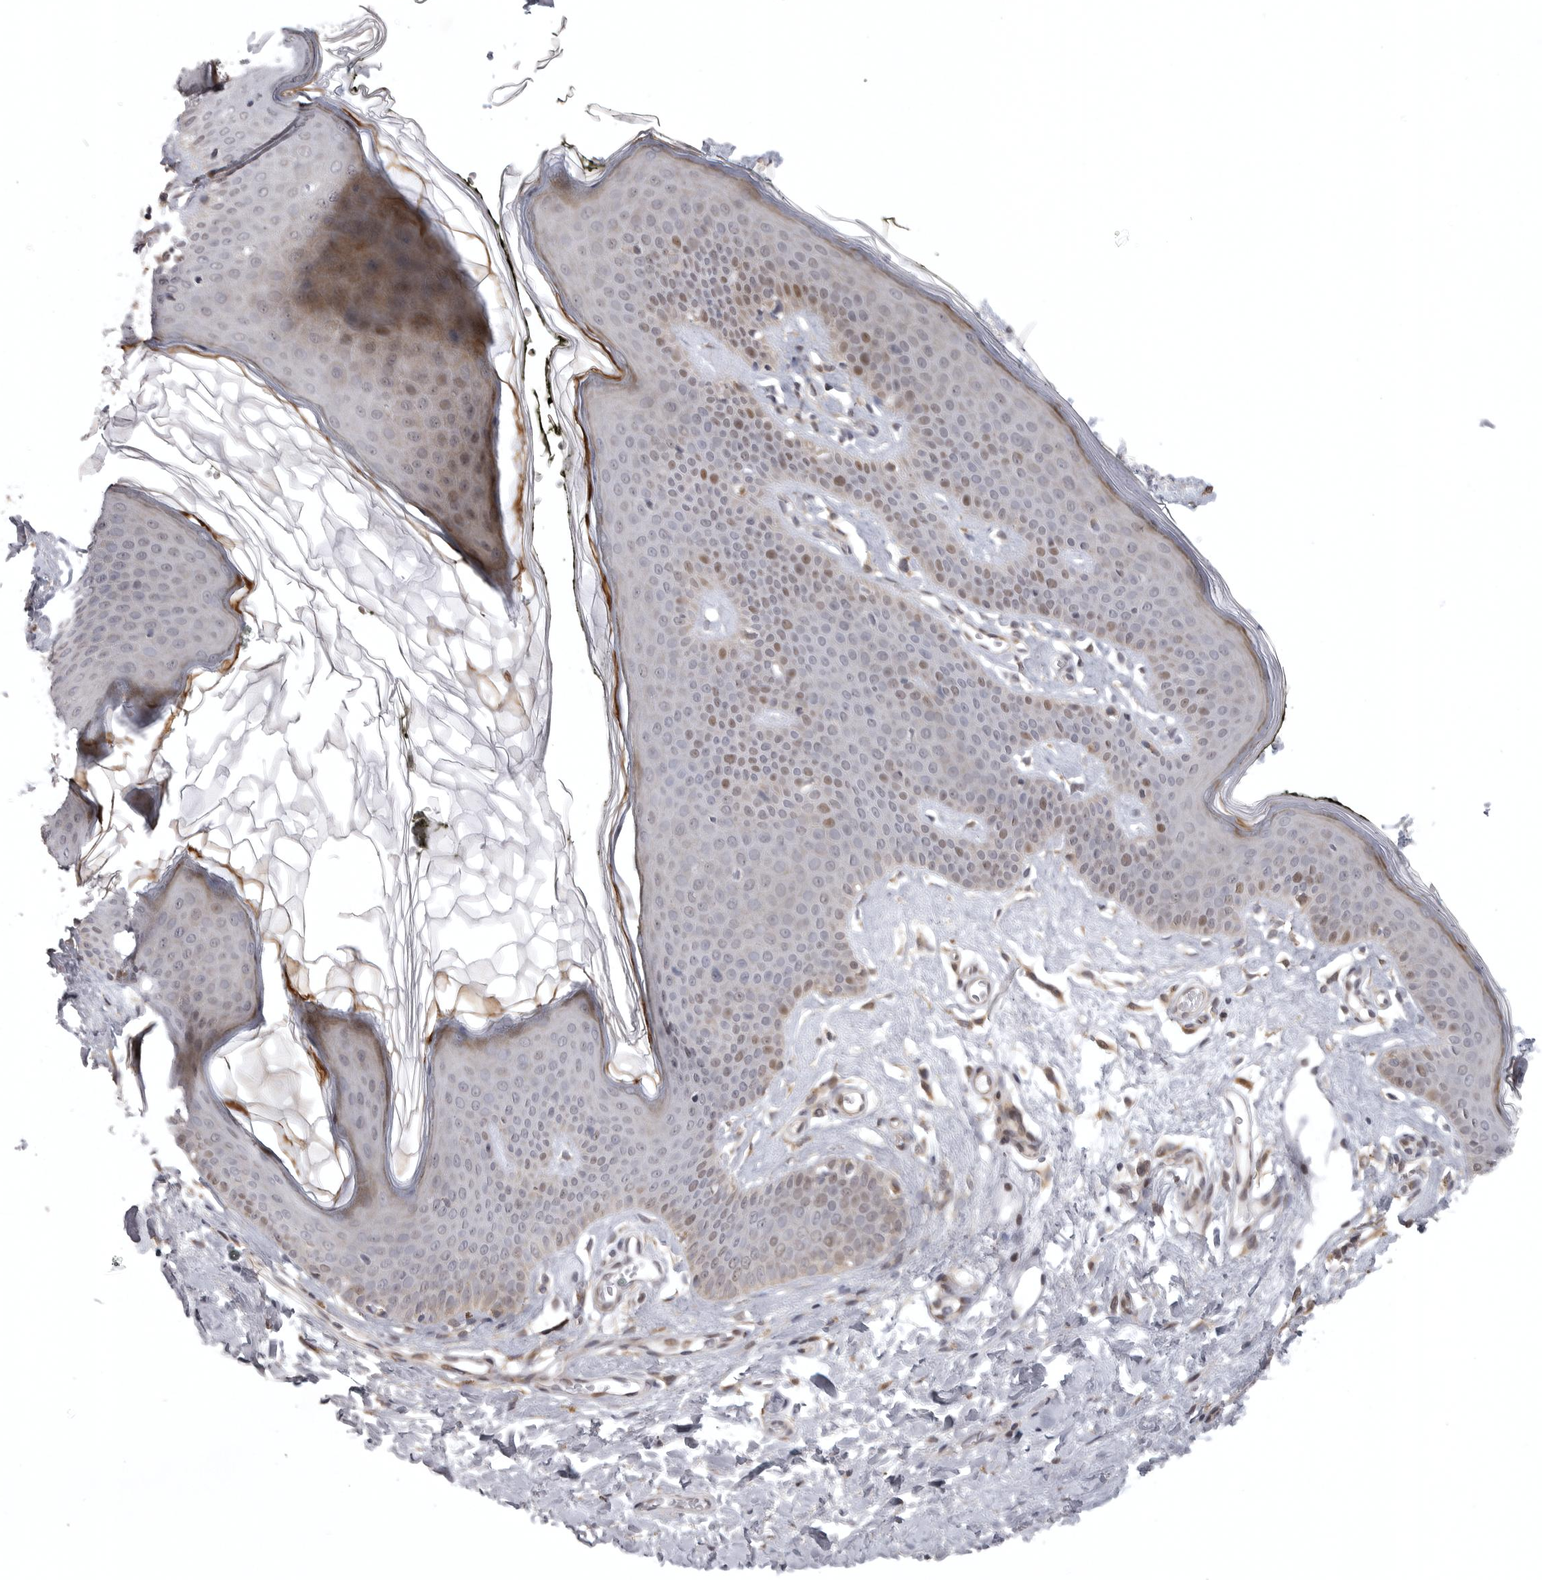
{"staining": {"intensity": "moderate", "quantity": "25%-75%", "location": "cytoplasmic/membranous,nuclear"}, "tissue": "skin", "cell_type": "Epidermal cells", "image_type": "normal", "snomed": [{"axis": "morphology", "description": "Normal tissue, NOS"}, {"axis": "morphology", "description": "Inflammation, NOS"}, {"axis": "topography", "description": "Vulva"}], "caption": "A micrograph showing moderate cytoplasmic/membranous,nuclear staining in about 25%-75% of epidermal cells in unremarkable skin, as visualized by brown immunohistochemical staining.", "gene": "POLE2", "patient": {"sex": "female", "age": 84}}